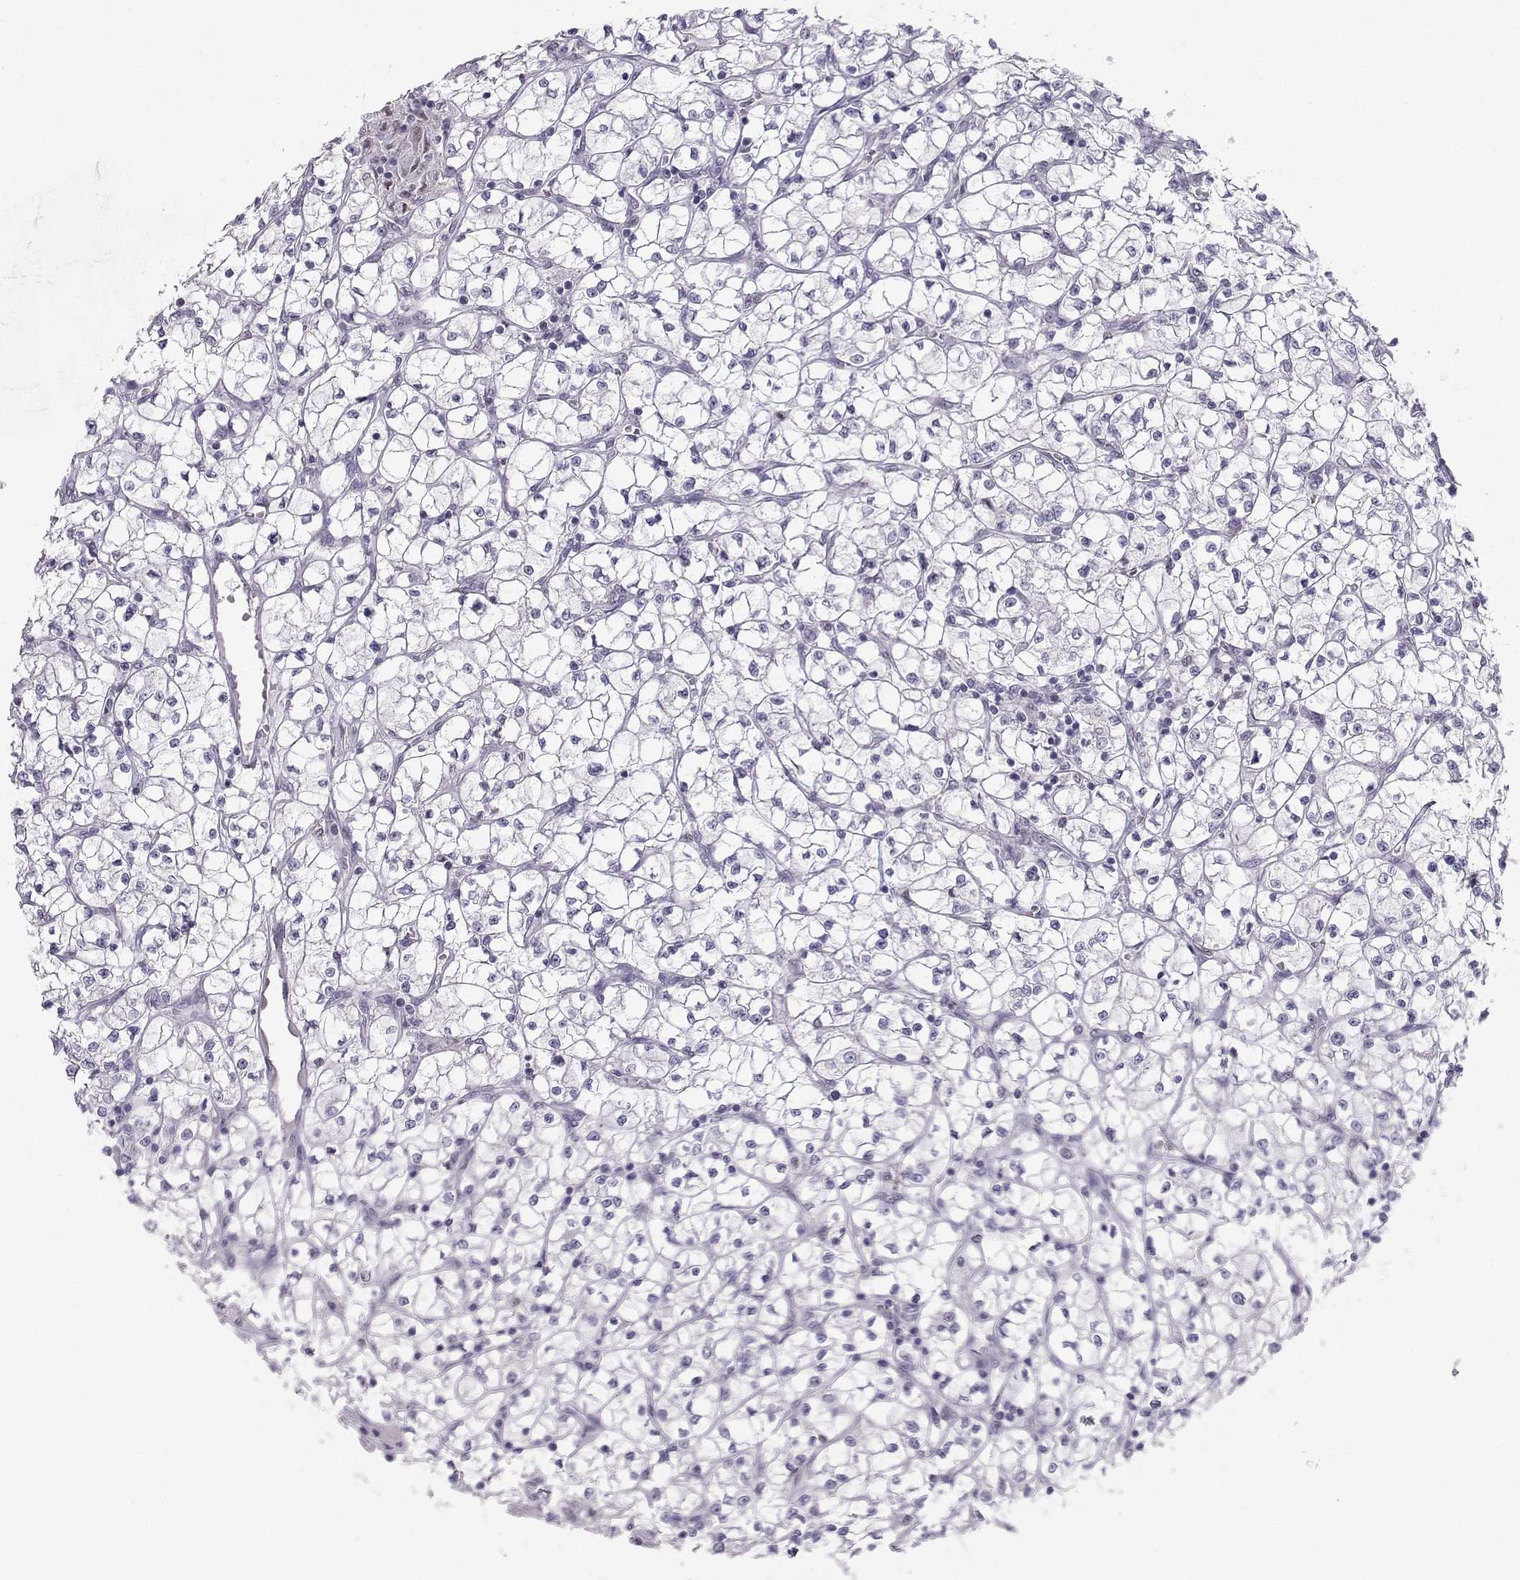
{"staining": {"intensity": "negative", "quantity": "none", "location": "none"}, "tissue": "renal cancer", "cell_type": "Tumor cells", "image_type": "cancer", "snomed": [{"axis": "morphology", "description": "Adenocarcinoma, NOS"}, {"axis": "topography", "description": "Kidney"}], "caption": "Human renal adenocarcinoma stained for a protein using immunohistochemistry shows no positivity in tumor cells.", "gene": "TEDC2", "patient": {"sex": "female", "age": 64}}